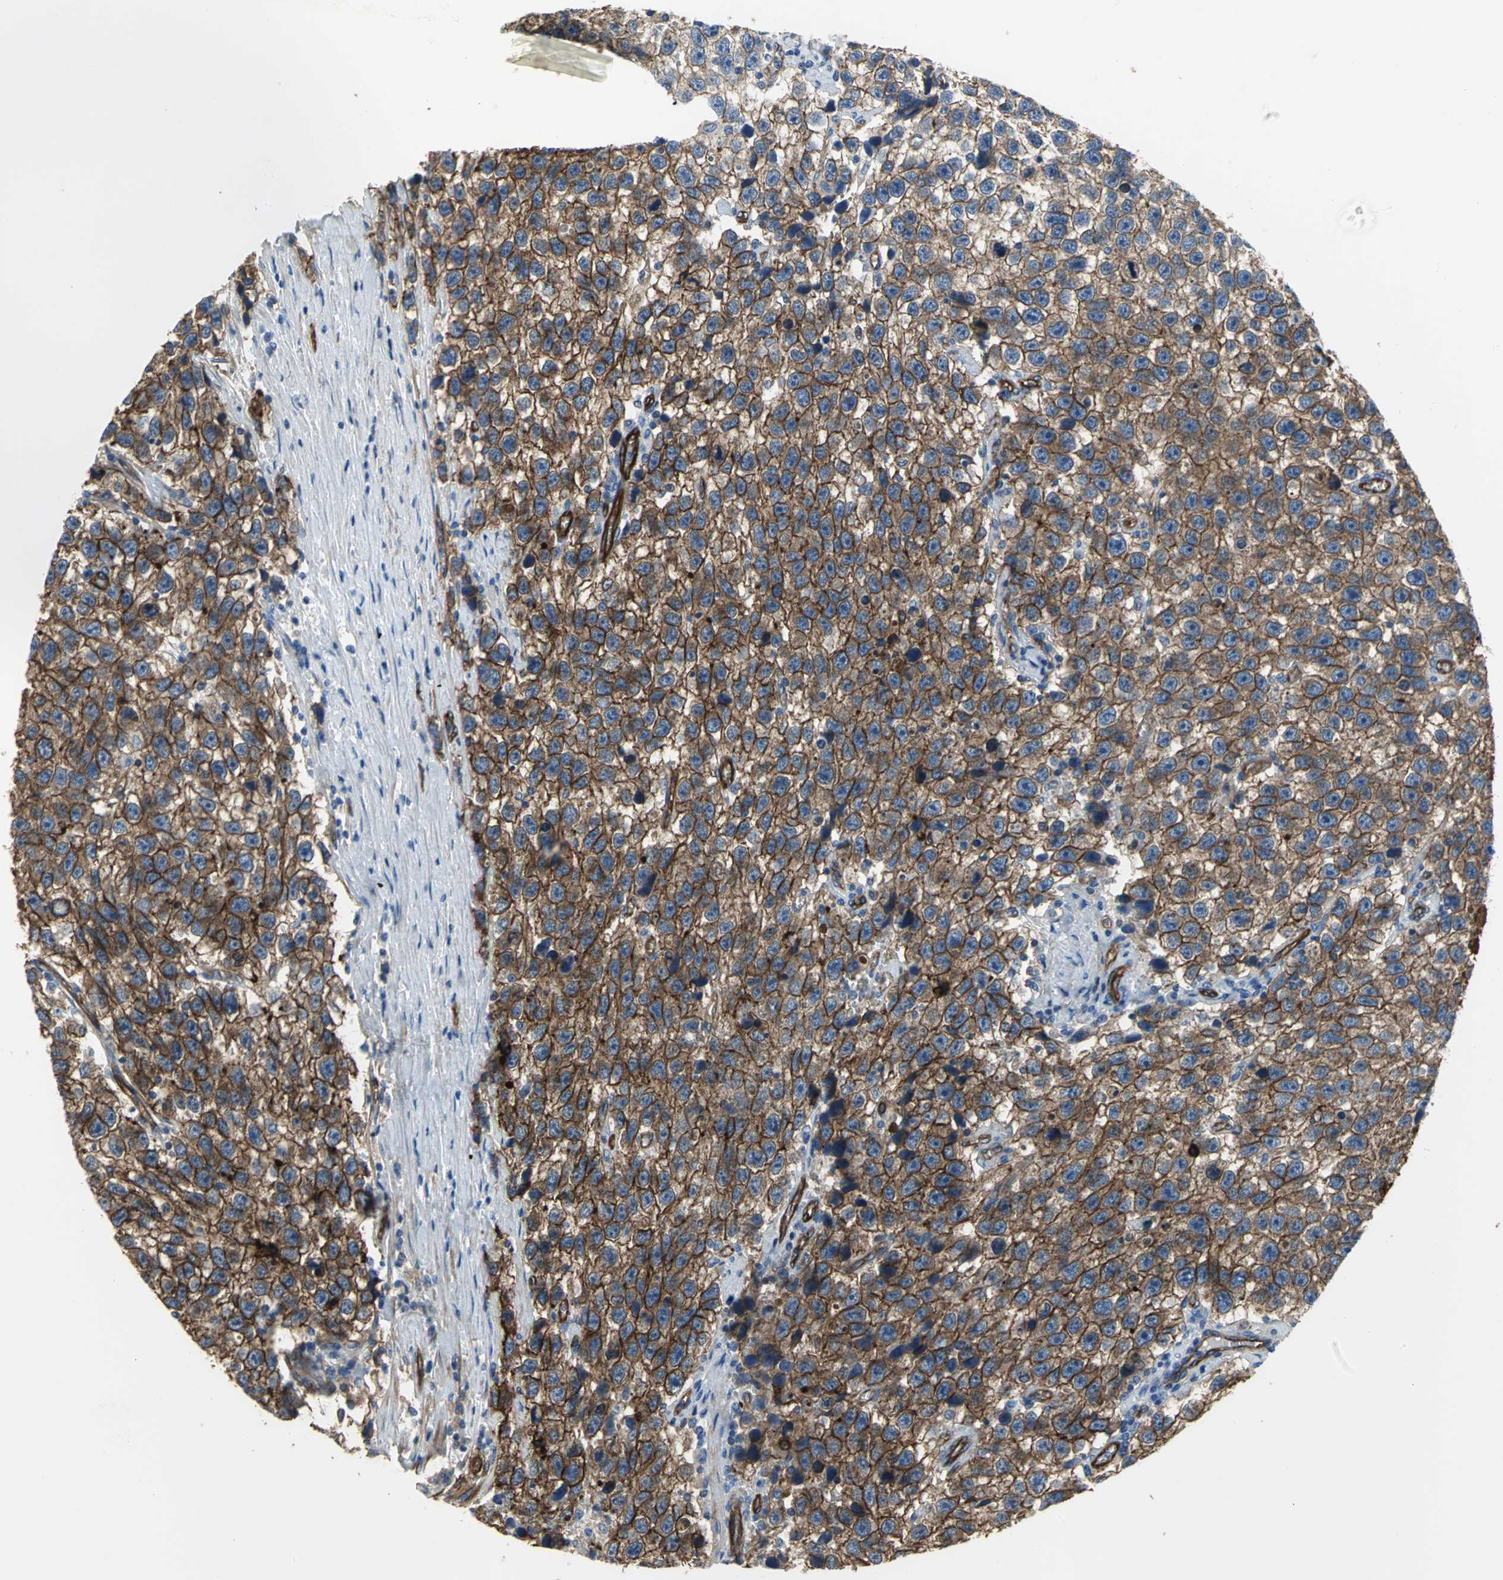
{"staining": {"intensity": "strong", "quantity": ">75%", "location": "cytoplasmic/membranous"}, "tissue": "testis cancer", "cell_type": "Tumor cells", "image_type": "cancer", "snomed": [{"axis": "morphology", "description": "Seminoma, NOS"}, {"axis": "topography", "description": "Testis"}], "caption": "Testis cancer (seminoma) stained with DAB (3,3'-diaminobenzidine) IHC exhibits high levels of strong cytoplasmic/membranous staining in approximately >75% of tumor cells. (Stains: DAB in brown, nuclei in blue, Microscopy: brightfield microscopy at high magnification).", "gene": "FLNB", "patient": {"sex": "male", "age": 33}}